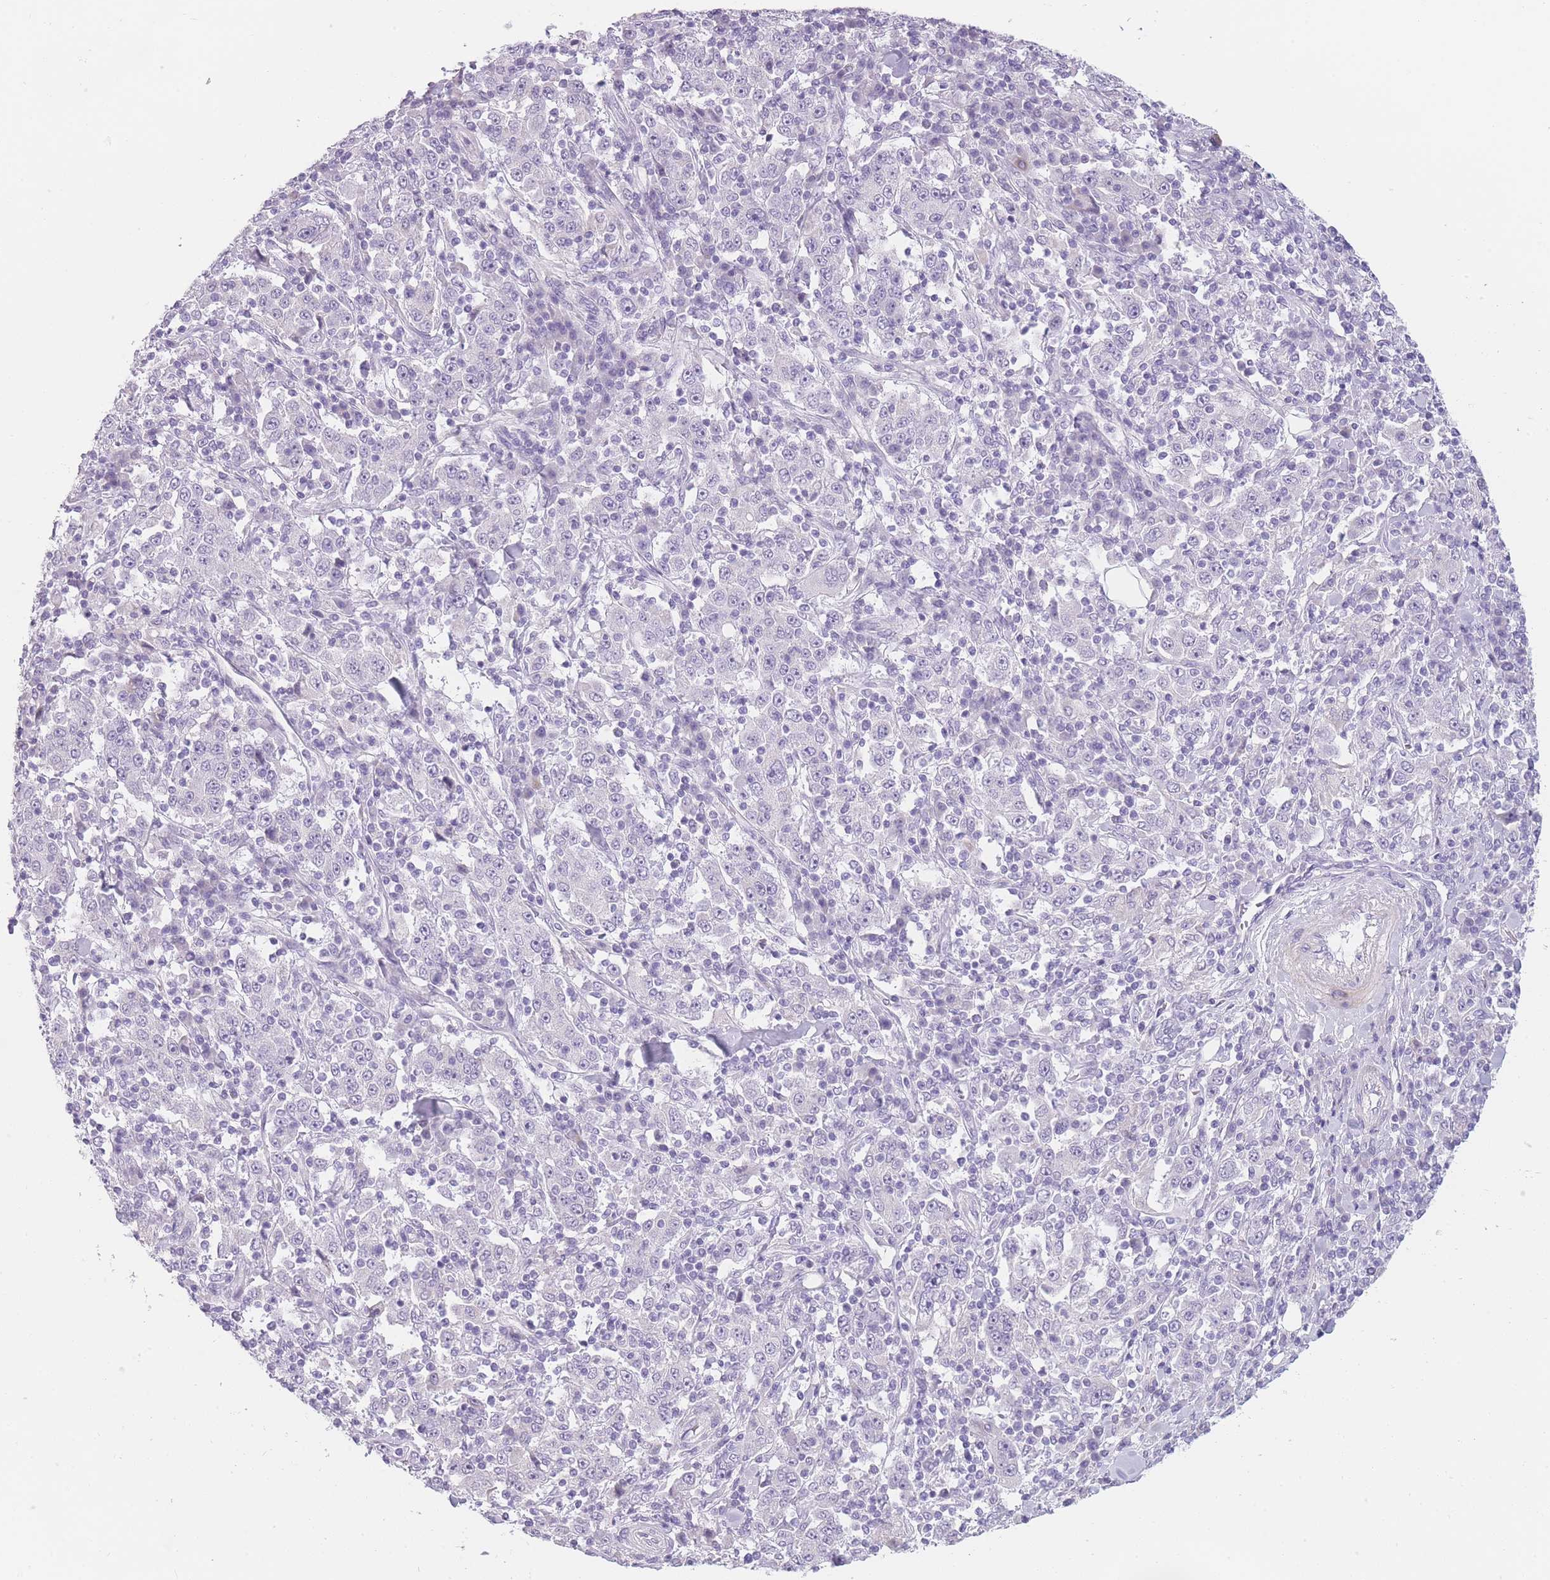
{"staining": {"intensity": "negative", "quantity": "none", "location": "none"}, "tissue": "stomach cancer", "cell_type": "Tumor cells", "image_type": "cancer", "snomed": [{"axis": "morphology", "description": "Normal tissue, NOS"}, {"axis": "morphology", "description": "Adenocarcinoma, NOS"}, {"axis": "topography", "description": "Stomach, upper"}, {"axis": "topography", "description": "Stomach"}], "caption": "An IHC image of adenocarcinoma (stomach) is shown. There is no staining in tumor cells of adenocarcinoma (stomach).", "gene": "TMEM236", "patient": {"sex": "male", "age": 59}}